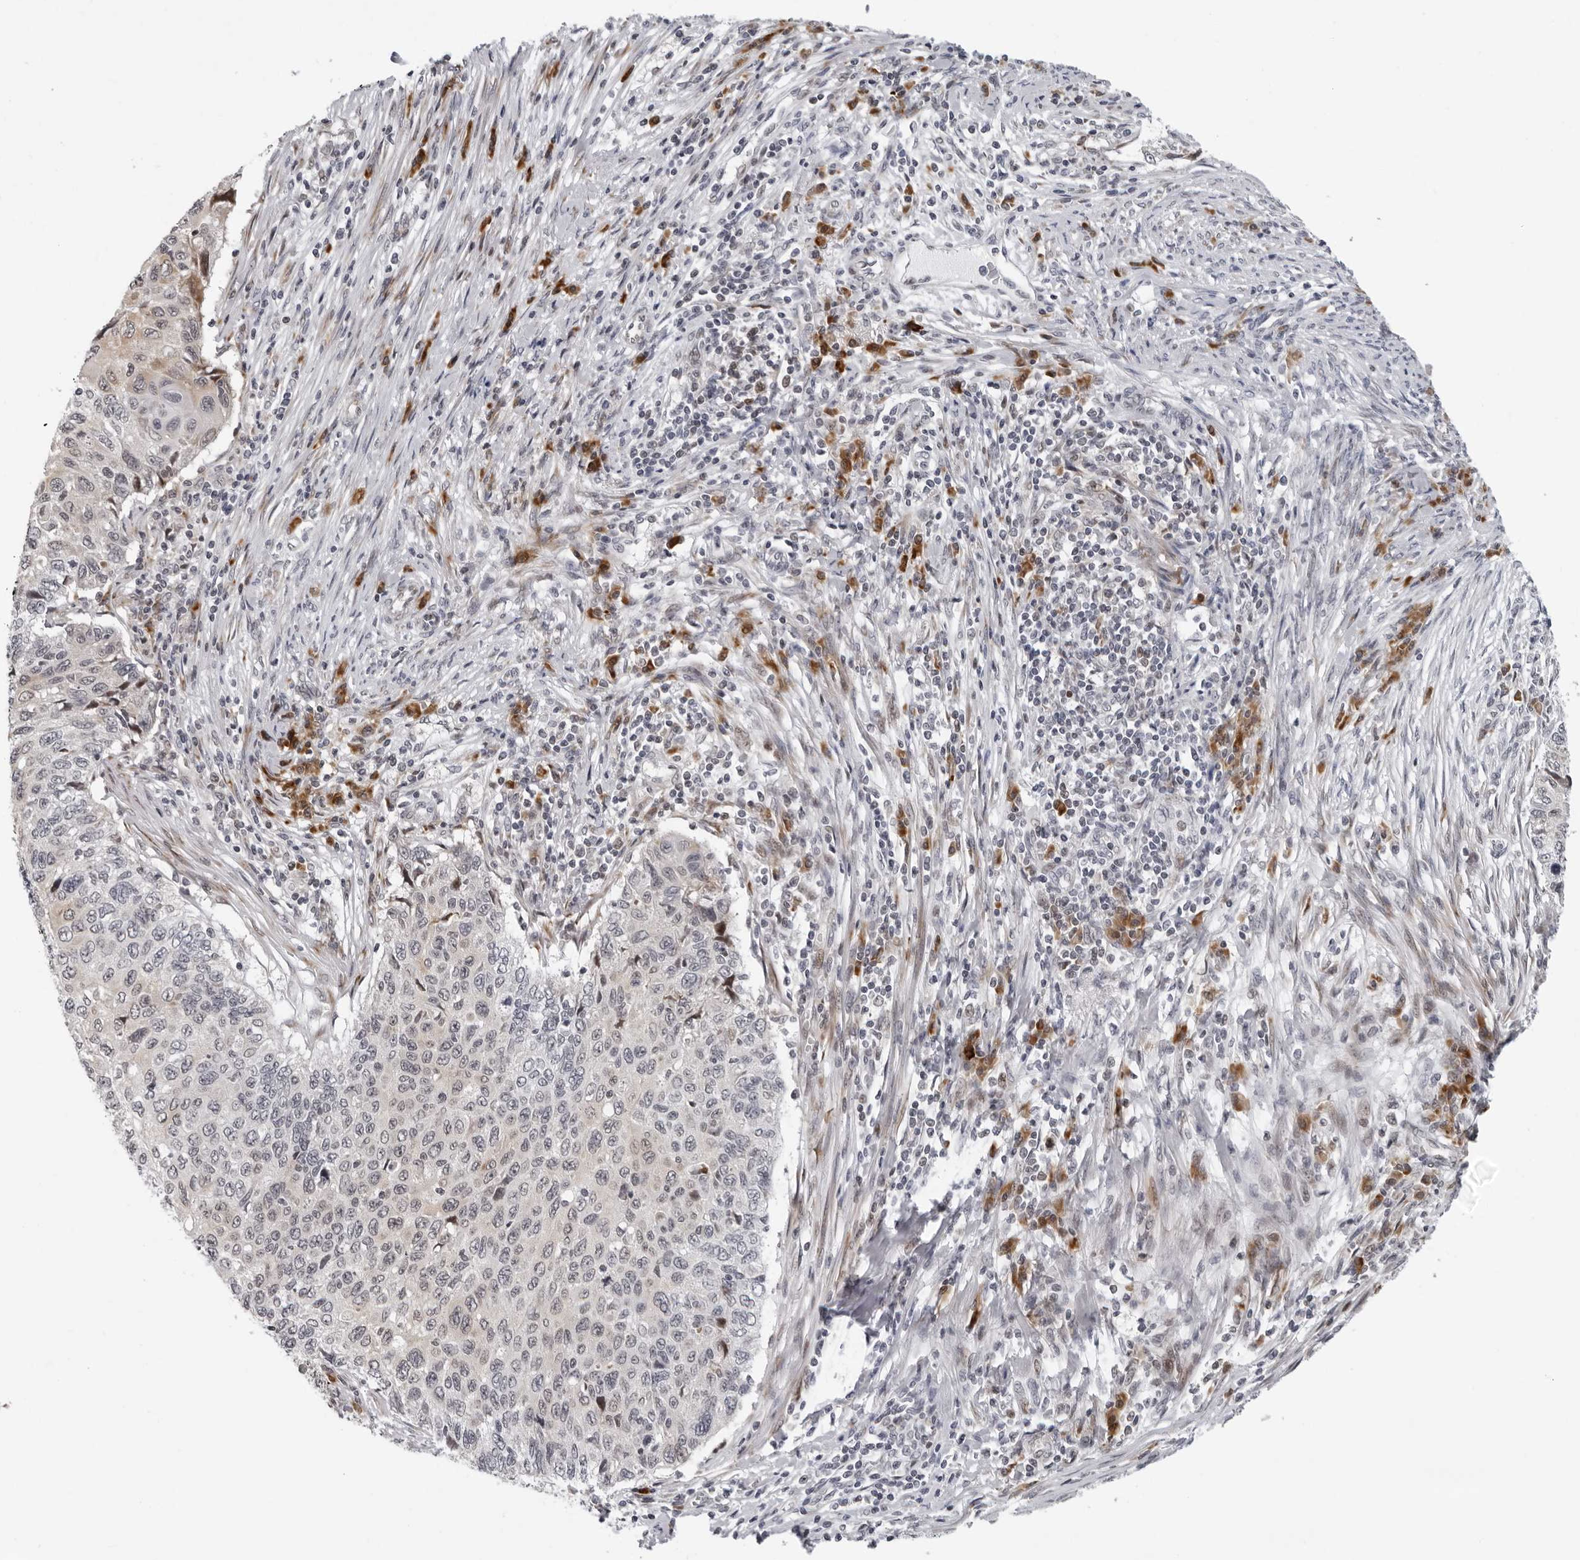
{"staining": {"intensity": "weak", "quantity": "<25%", "location": "cytoplasmic/membranous"}, "tissue": "cervical cancer", "cell_type": "Tumor cells", "image_type": "cancer", "snomed": [{"axis": "morphology", "description": "Squamous cell carcinoma, NOS"}, {"axis": "topography", "description": "Cervix"}], "caption": "Immunohistochemical staining of squamous cell carcinoma (cervical) reveals no significant positivity in tumor cells. Nuclei are stained in blue.", "gene": "PIP4K2C", "patient": {"sex": "female", "age": 70}}